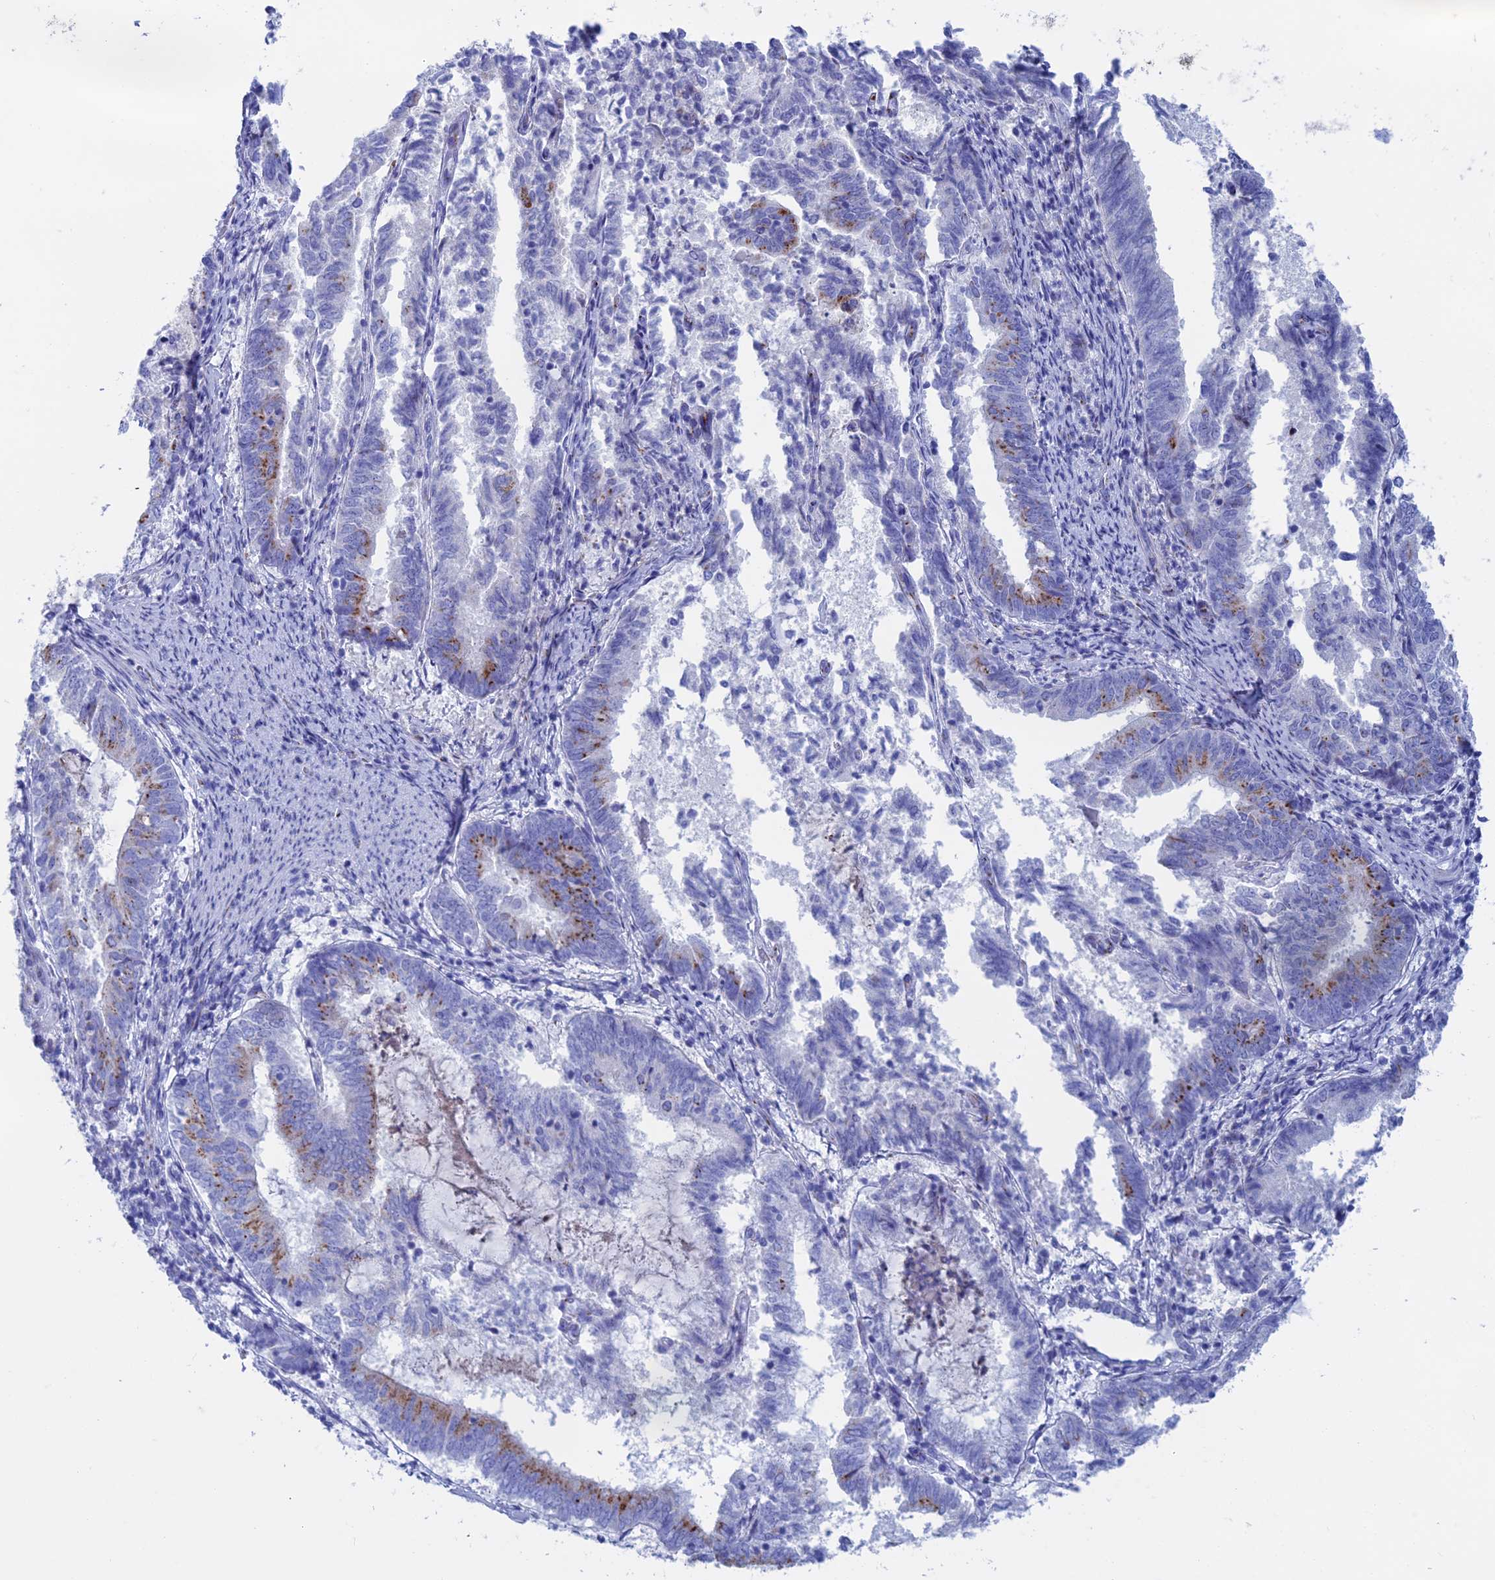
{"staining": {"intensity": "moderate", "quantity": "25%-75%", "location": "cytoplasmic/membranous"}, "tissue": "endometrial cancer", "cell_type": "Tumor cells", "image_type": "cancer", "snomed": [{"axis": "morphology", "description": "Adenocarcinoma, NOS"}, {"axis": "topography", "description": "Endometrium"}], "caption": "Moderate cytoplasmic/membranous protein positivity is present in approximately 25%-75% of tumor cells in adenocarcinoma (endometrial).", "gene": "ERICH4", "patient": {"sex": "female", "age": 80}}